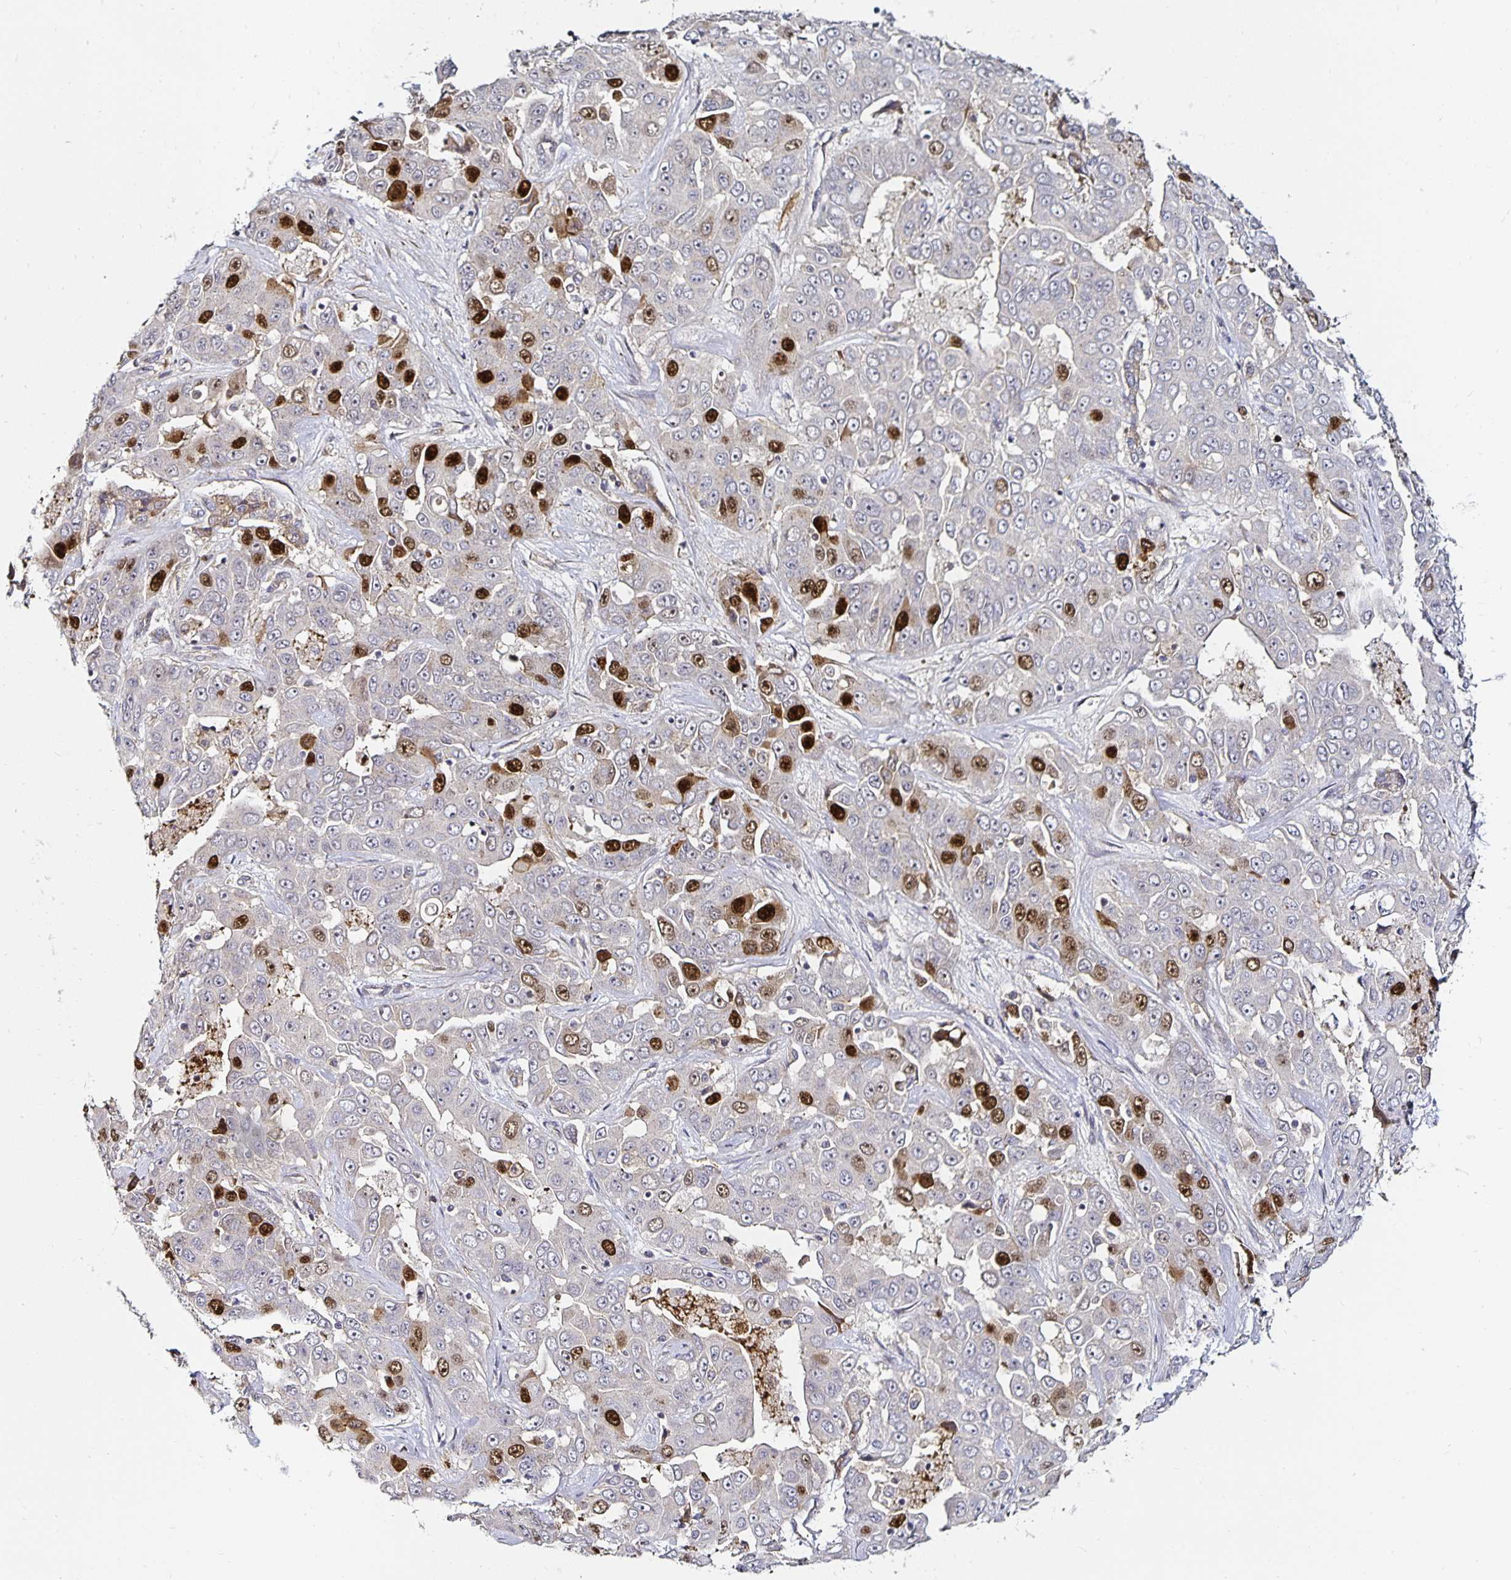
{"staining": {"intensity": "strong", "quantity": "<25%", "location": "nuclear"}, "tissue": "liver cancer", "cell_type": "Tumor cells", "image_type": "cancer", "snomed": [{"axis": "morphology", "description": "Cholangiocarcinoma"}, {"axis": "topography", "description": "Liver"}], "caption": "This is an image of IHC staining of liver cholangiocarcinoma, which shows strong positivity in the nuclear of tumor cells.", "gene": "ANLN", "patient": {"sex": "female", "age": 52}}